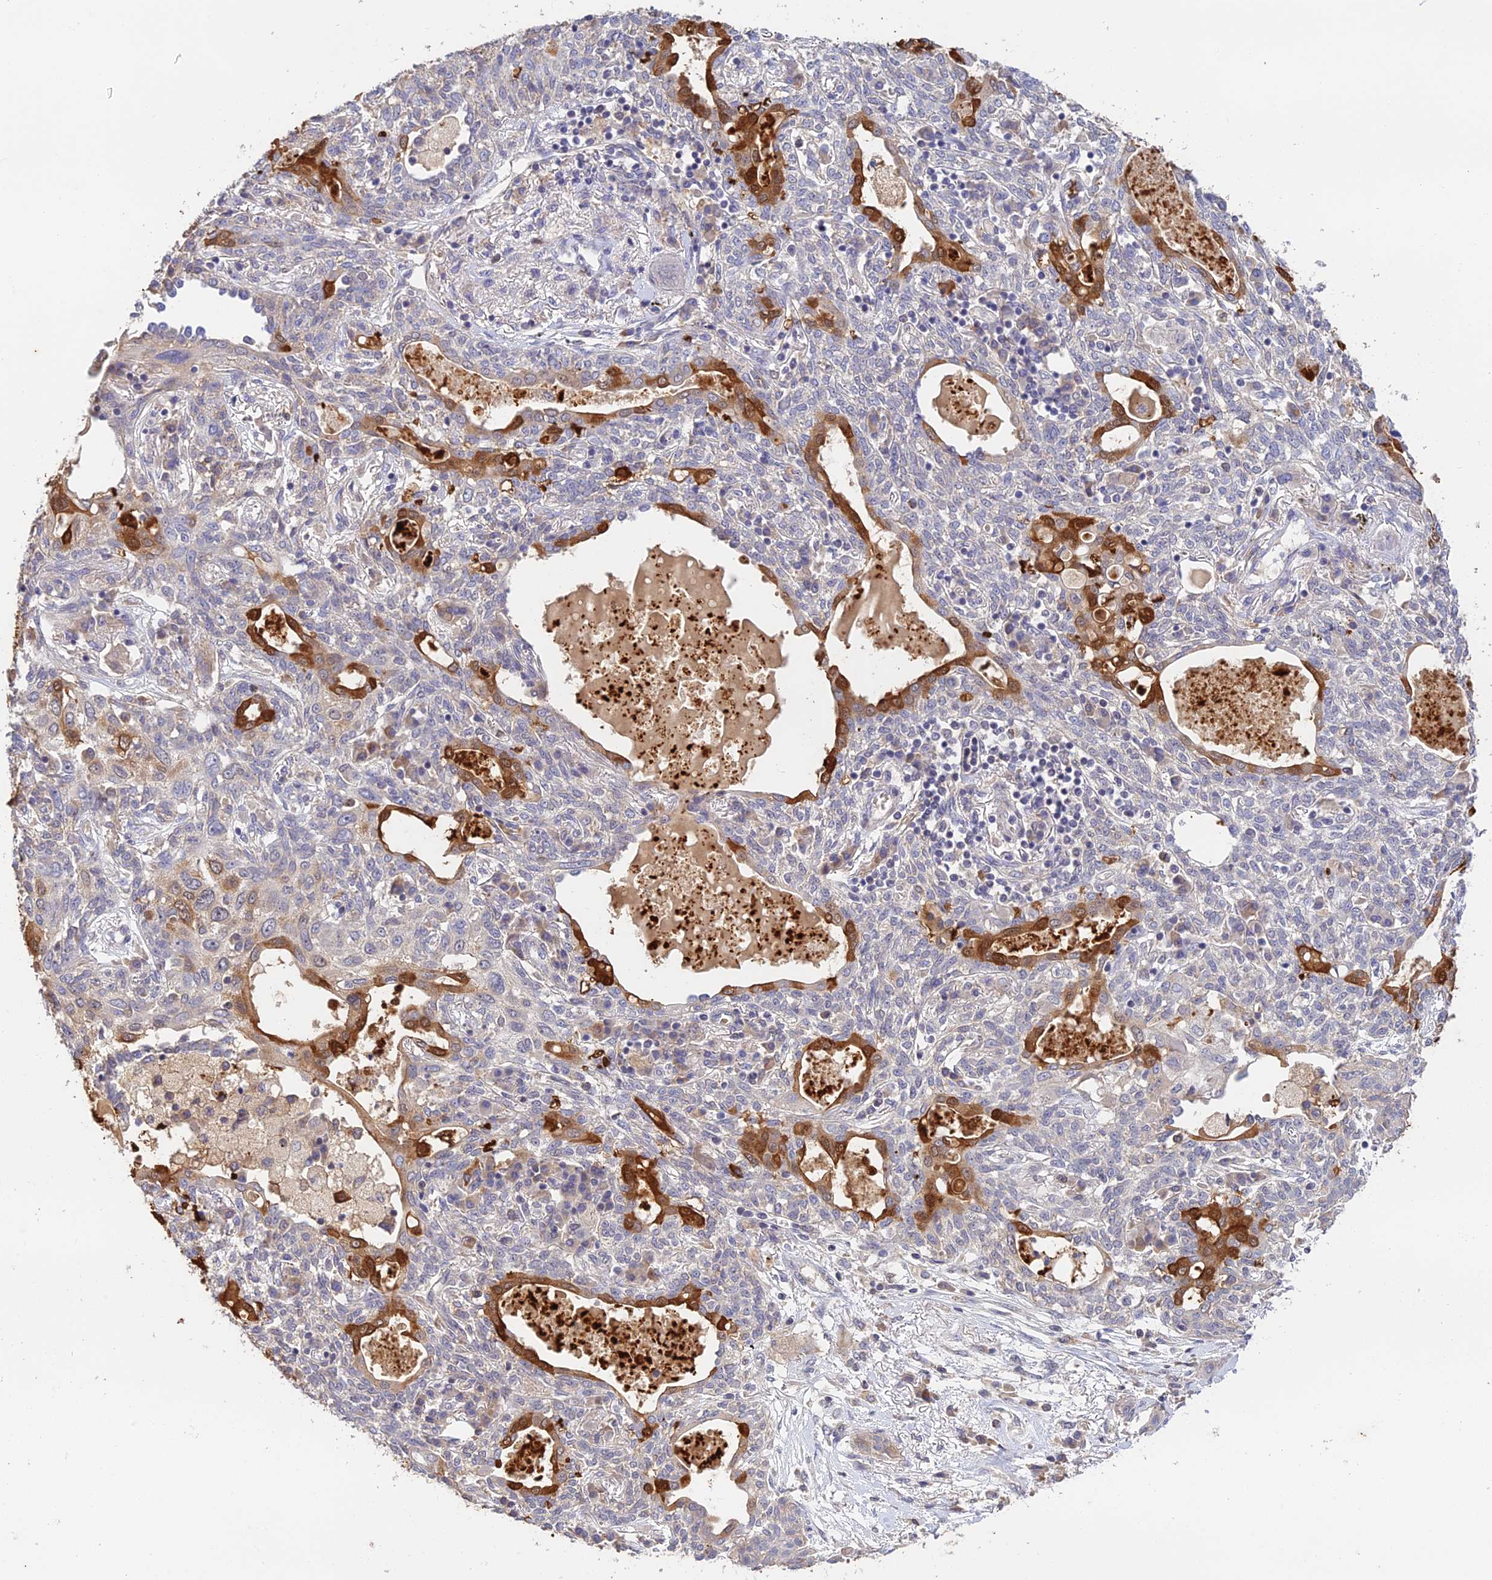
{"staining": {"intensity": "moderate", "quantity": "<25%", "location": "cytoplasmic/membranous,nuclear"}, "tissue": "lung cancer", "cell_type": "Tumor cells", "image_type": "cancer", "snomed": [{"axis": "morphology", "description": "Squamous cell carcinoma, NOS"}, {"axis": "topography", "description": "Lung"}], "caption": "Moderate cytoplasmic/membranous and nuclear expression is identified in approximately <25% of tumor cells in squamous cell carcinoma (lung).", "gene": "CWH43", "patient": {"sex": "female", "age": 70}}